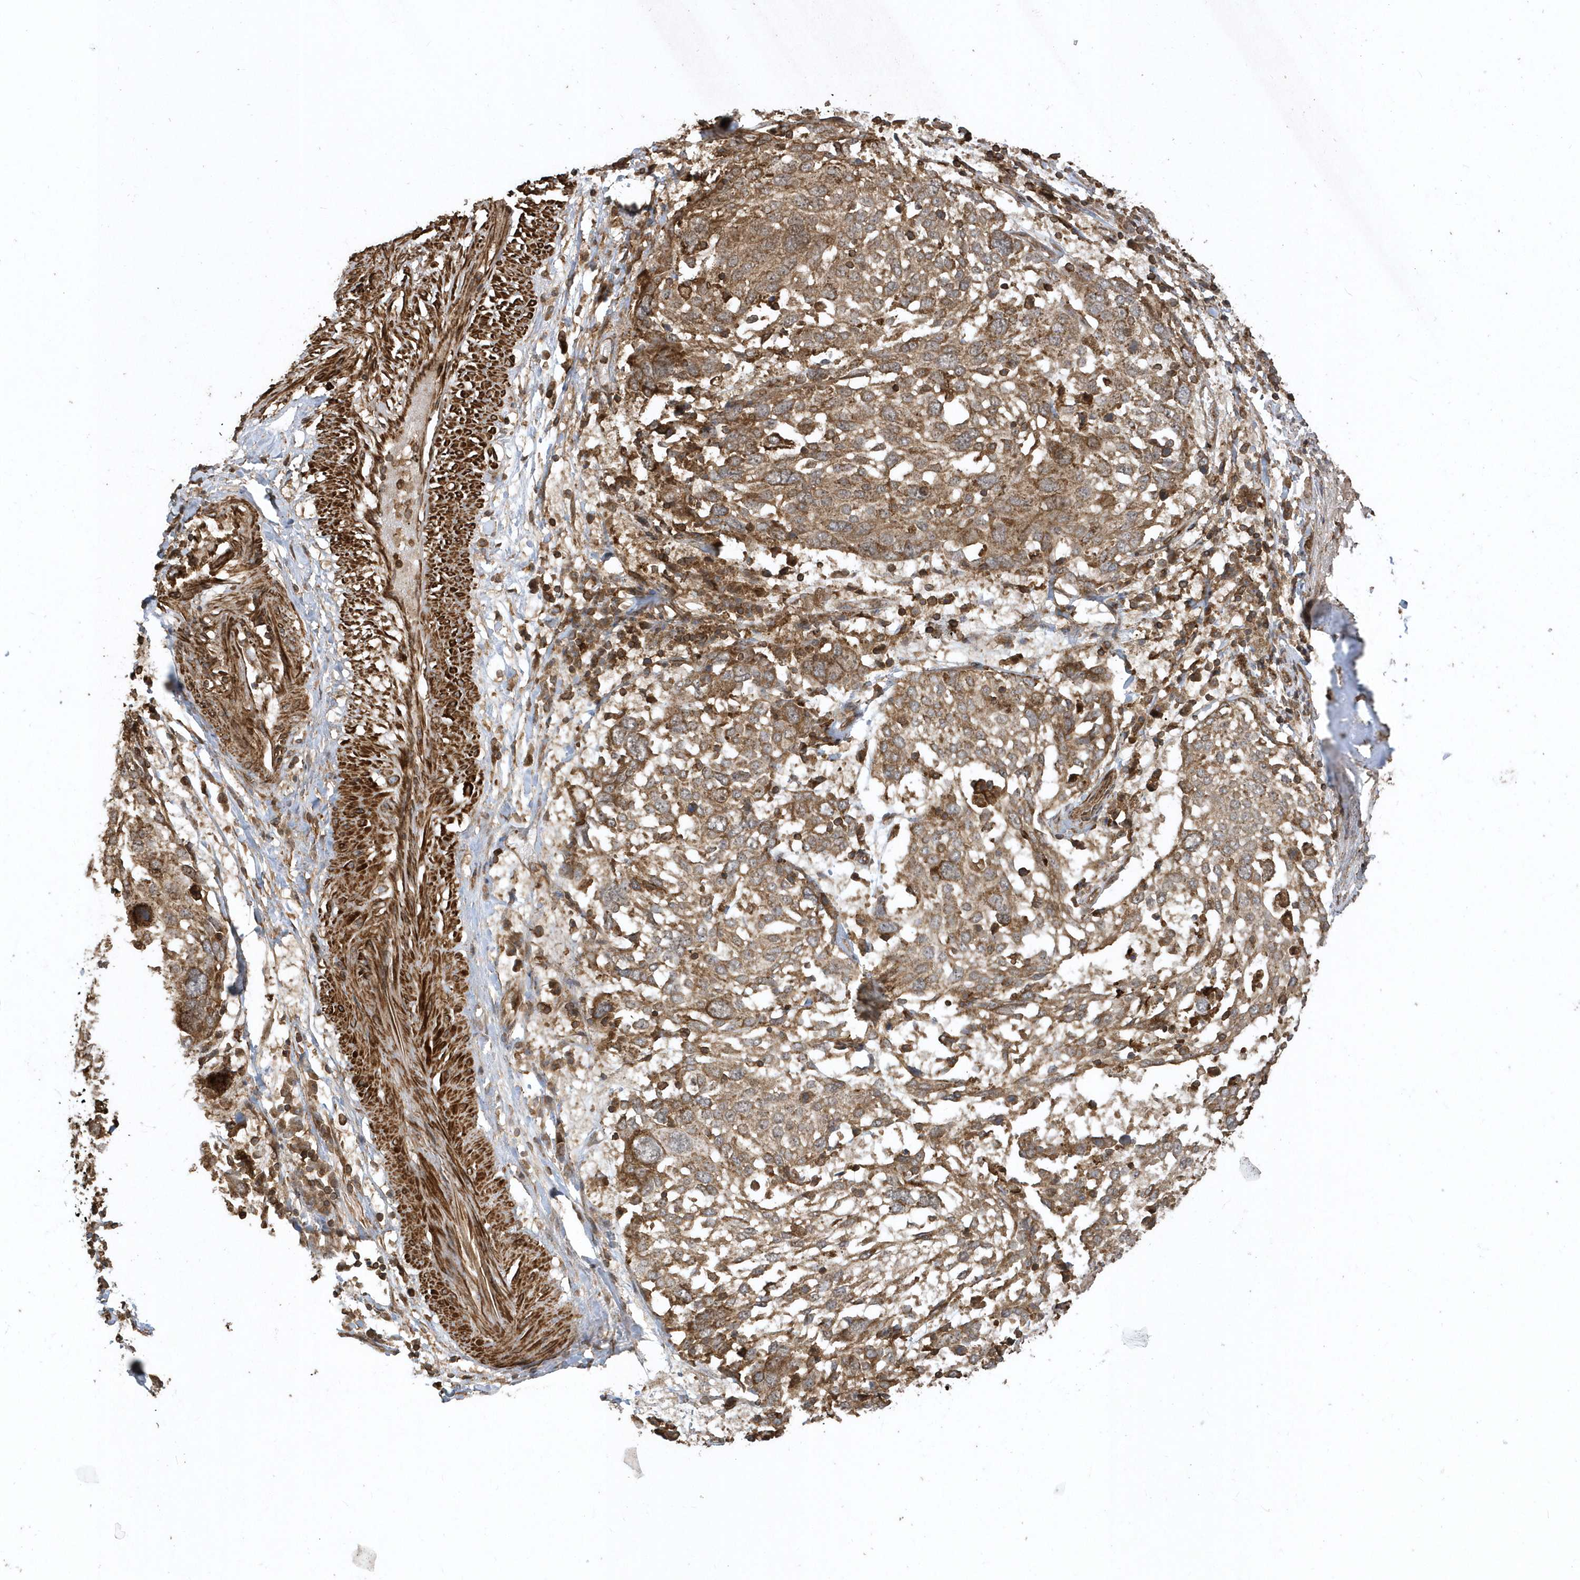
{"staining": {"intensity": "moderate", "quantity": ">75%", "location": "cytoplasmic/membranous"}, "tissue": "lung cancer", "cell_type": "Tumor cells", "image_type": "cancer", "snomed": [{"axis": "morphology", "description": "Squamous cell carcinoma, NOS"}, {"axis": "topography", "description": "Lung"}], "caption": "Immunohistochemistry (IHC) of human lung squamous cell carcinoma exhibits medium levels of moderate cytoplasmic/membranous positivity in about >75% of tumor cells.", "gene": "SENP8", "patient": {"sex": "male", "age": 65}}